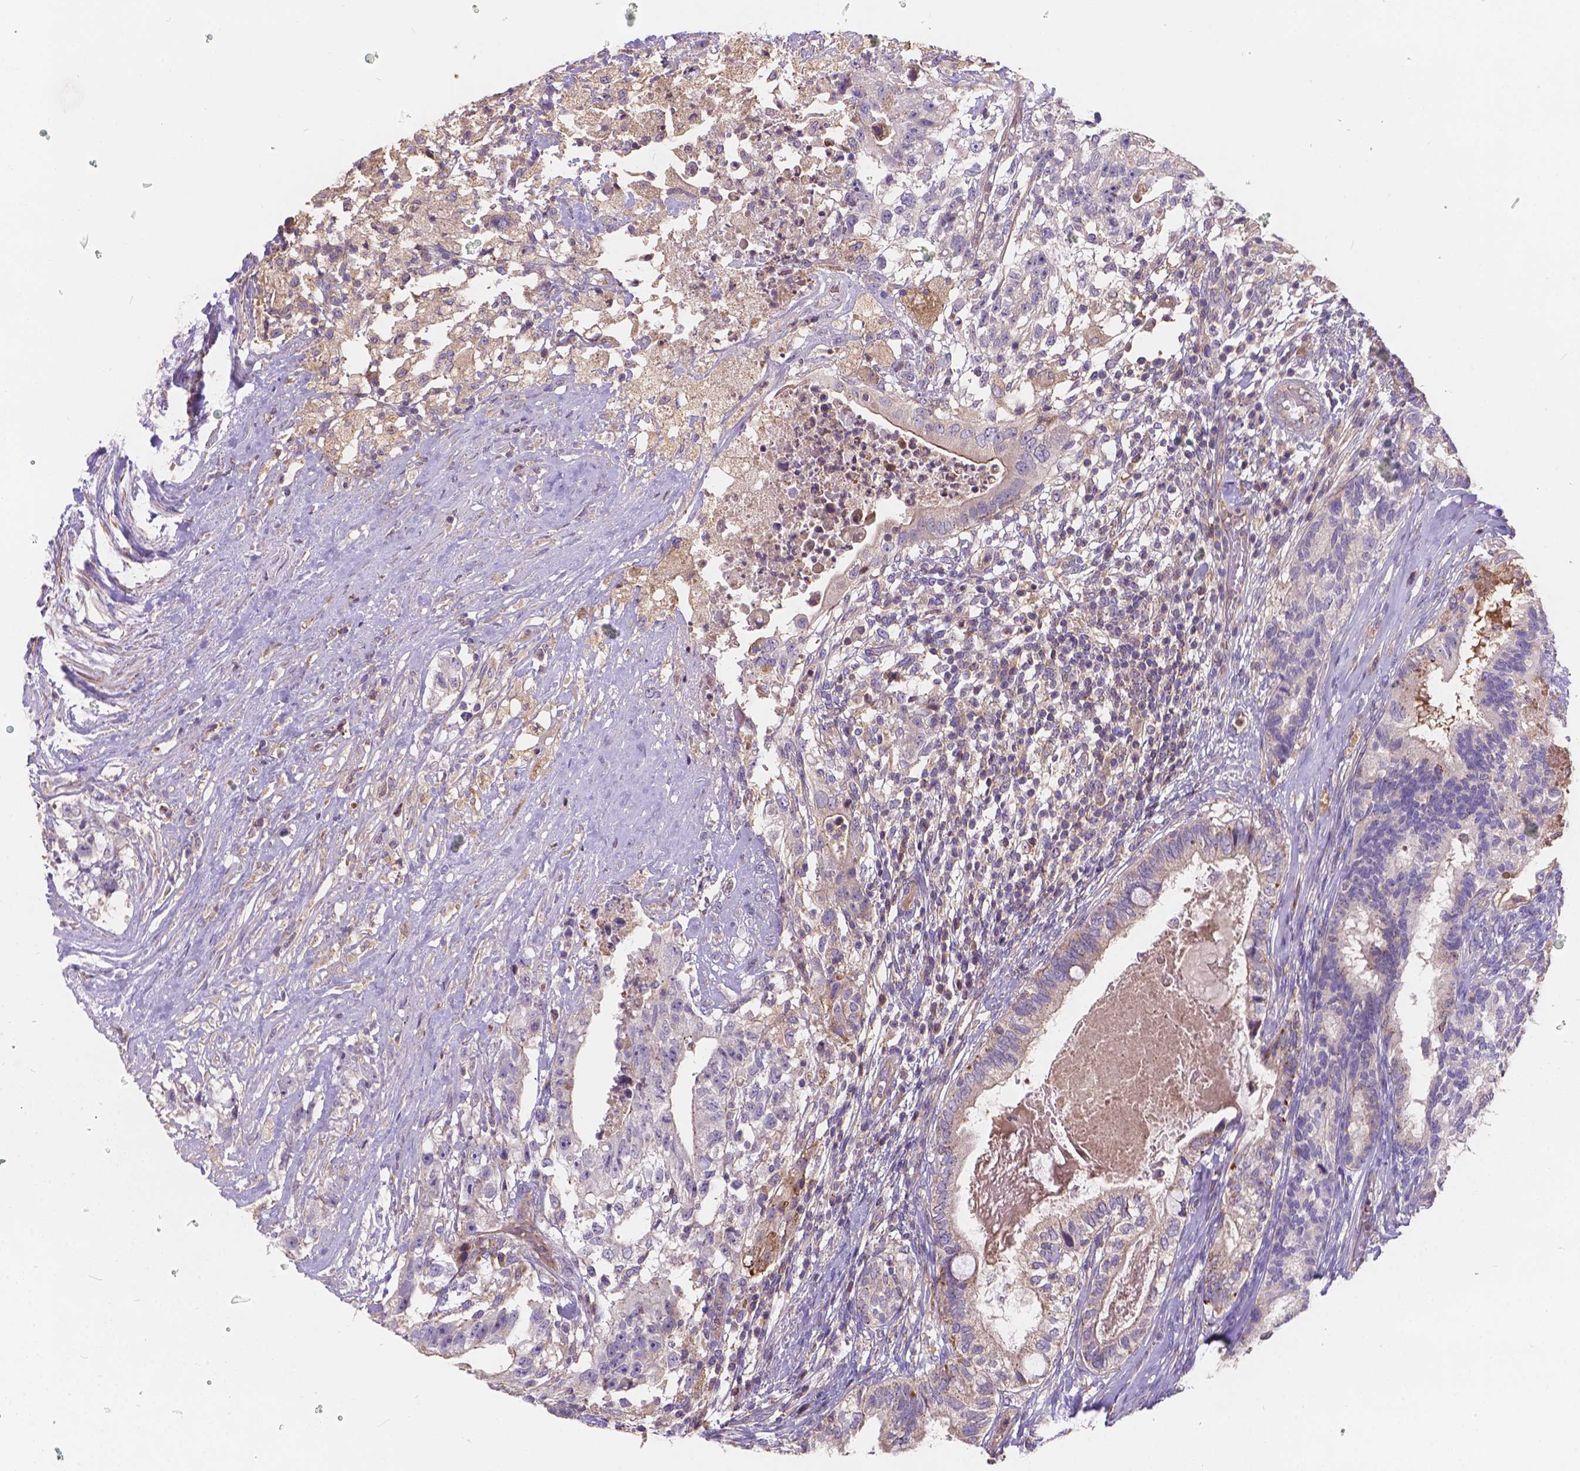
{"staining": {"intensity": "moderate", "quantity": "<25%", "location": "cytoplasmic/membranous"}, "tissue": "testis cancer", "cell_type": "Tumor cells", "image_type": "cancer", "snomed": [{"axis": "morphology", "description": "Seminoma, NOS"}, {"axis": "morphology", "description": "Carcinoma, Embryonal, NOS"}, {"axis": "topography", "description": "Testis"}], "caption": "The micrograph reveals a brown stain indicating the presence of a protein in the cytoplasmic/membranous of tumor cells in testis cancer (seminoma).", "gene": "CDK10", "patient": {"sex": "male", "age": 41}}